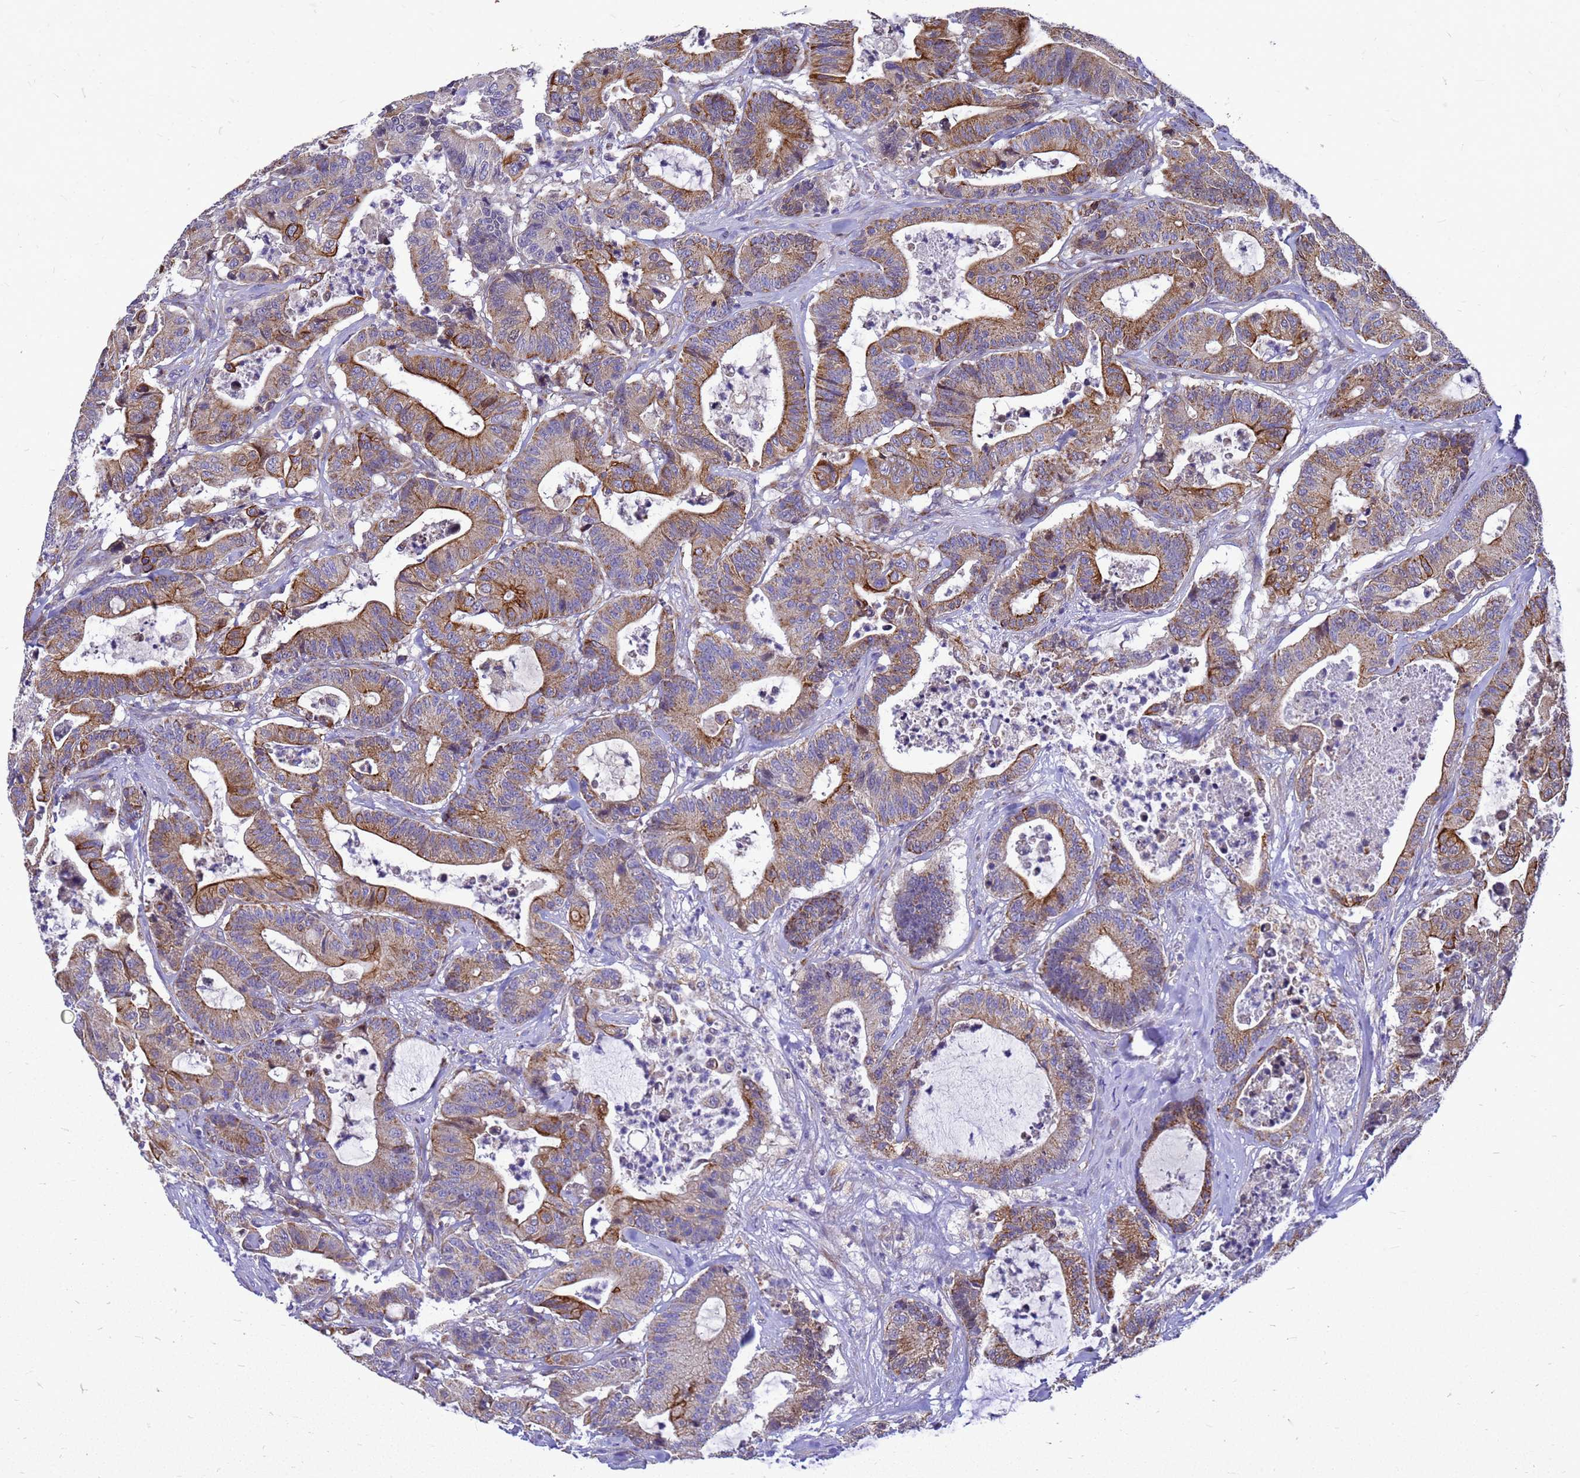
{"staining": {"intensity": "moderate", "quantity": ">75%", "location": "cytoplasmic/membranous"}, "tissue": "colorectal cancer", "cell_type": "Tumor cells", "image_type": "cancer", "snomed": [{"axis": "morphology", "description": "Adenocarcinoma, NOS"}, {"axis": "topography", "description": "Colon"}], "caption": "The photomicrograph reveals staining of colorectal cancer (adenocarcinoma), revealing moderate cytoplasmic/membranous protein expression (brown color) within tumor cells. The protein of interest is stained brown, and the nuclei are stained in blue (DAB (3,3'-diaminobenzidine) IHC with brightfield microscopy, high magnification).", "gene": "CMC4", "patient": {"sex": "female", "age": 84}}